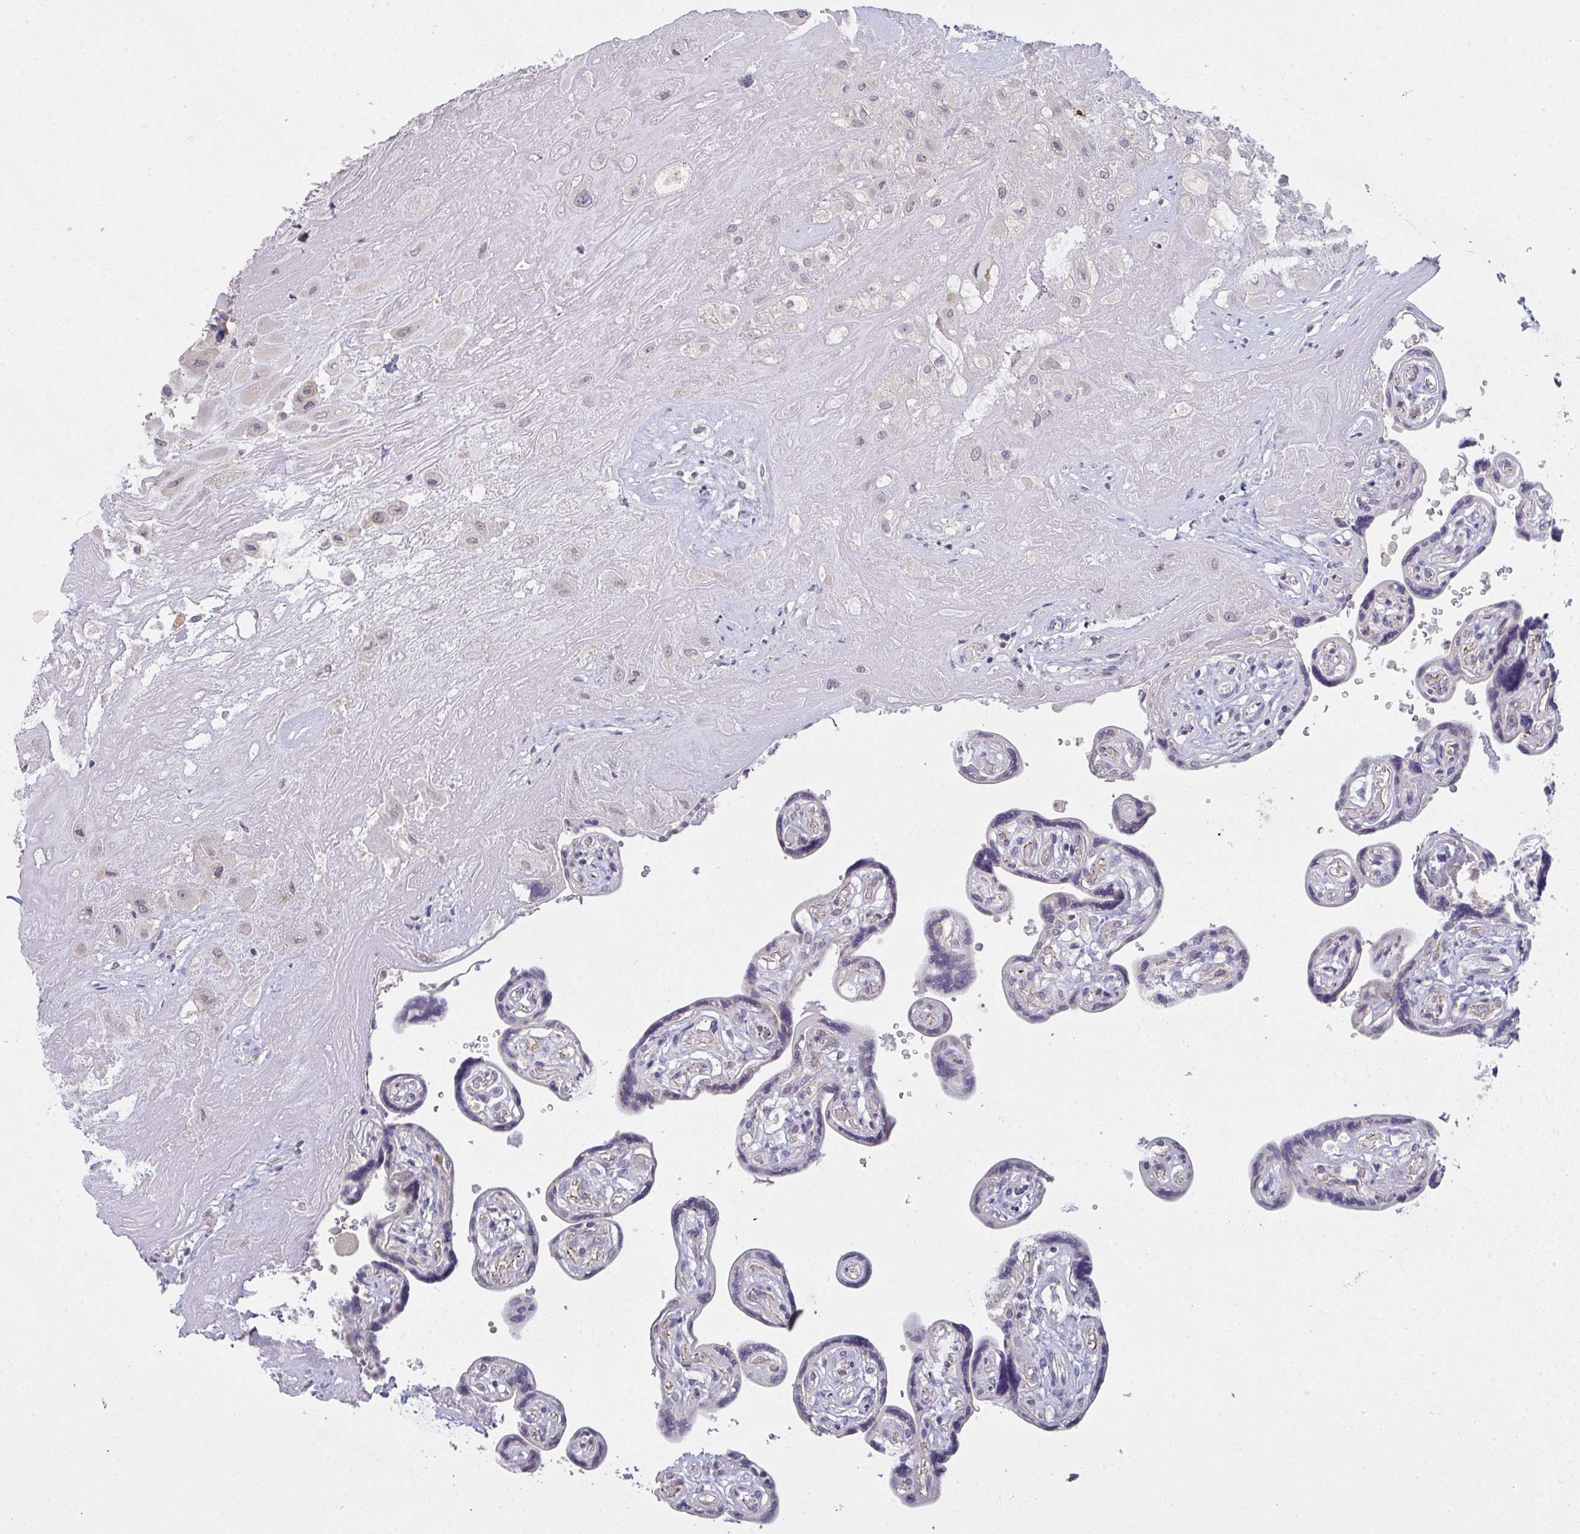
{"staining": {"intensity": "negative", "quantity": "none", "location": "none"}, "tissue": "placenta", "cell_type": "Decidual cells", "image_type": "normal", "snomed": [{"axis": "morphology", "description": "Normal tissue, NOS"}, {"axis": "topography", "description": "Placenta"}], "caption": "IHC photomicrograph of unremarkable placenta: human placenta stained with DAB shows no significant protein expression in decidual cells. Brightfield microscopy of immunohistochemistry (IHC) stained with DAB (brown) and hematoxylin (blue), captured at high magnification.", "gene": "TMEM219", "patient": {"sex": "female", "age": 32}}